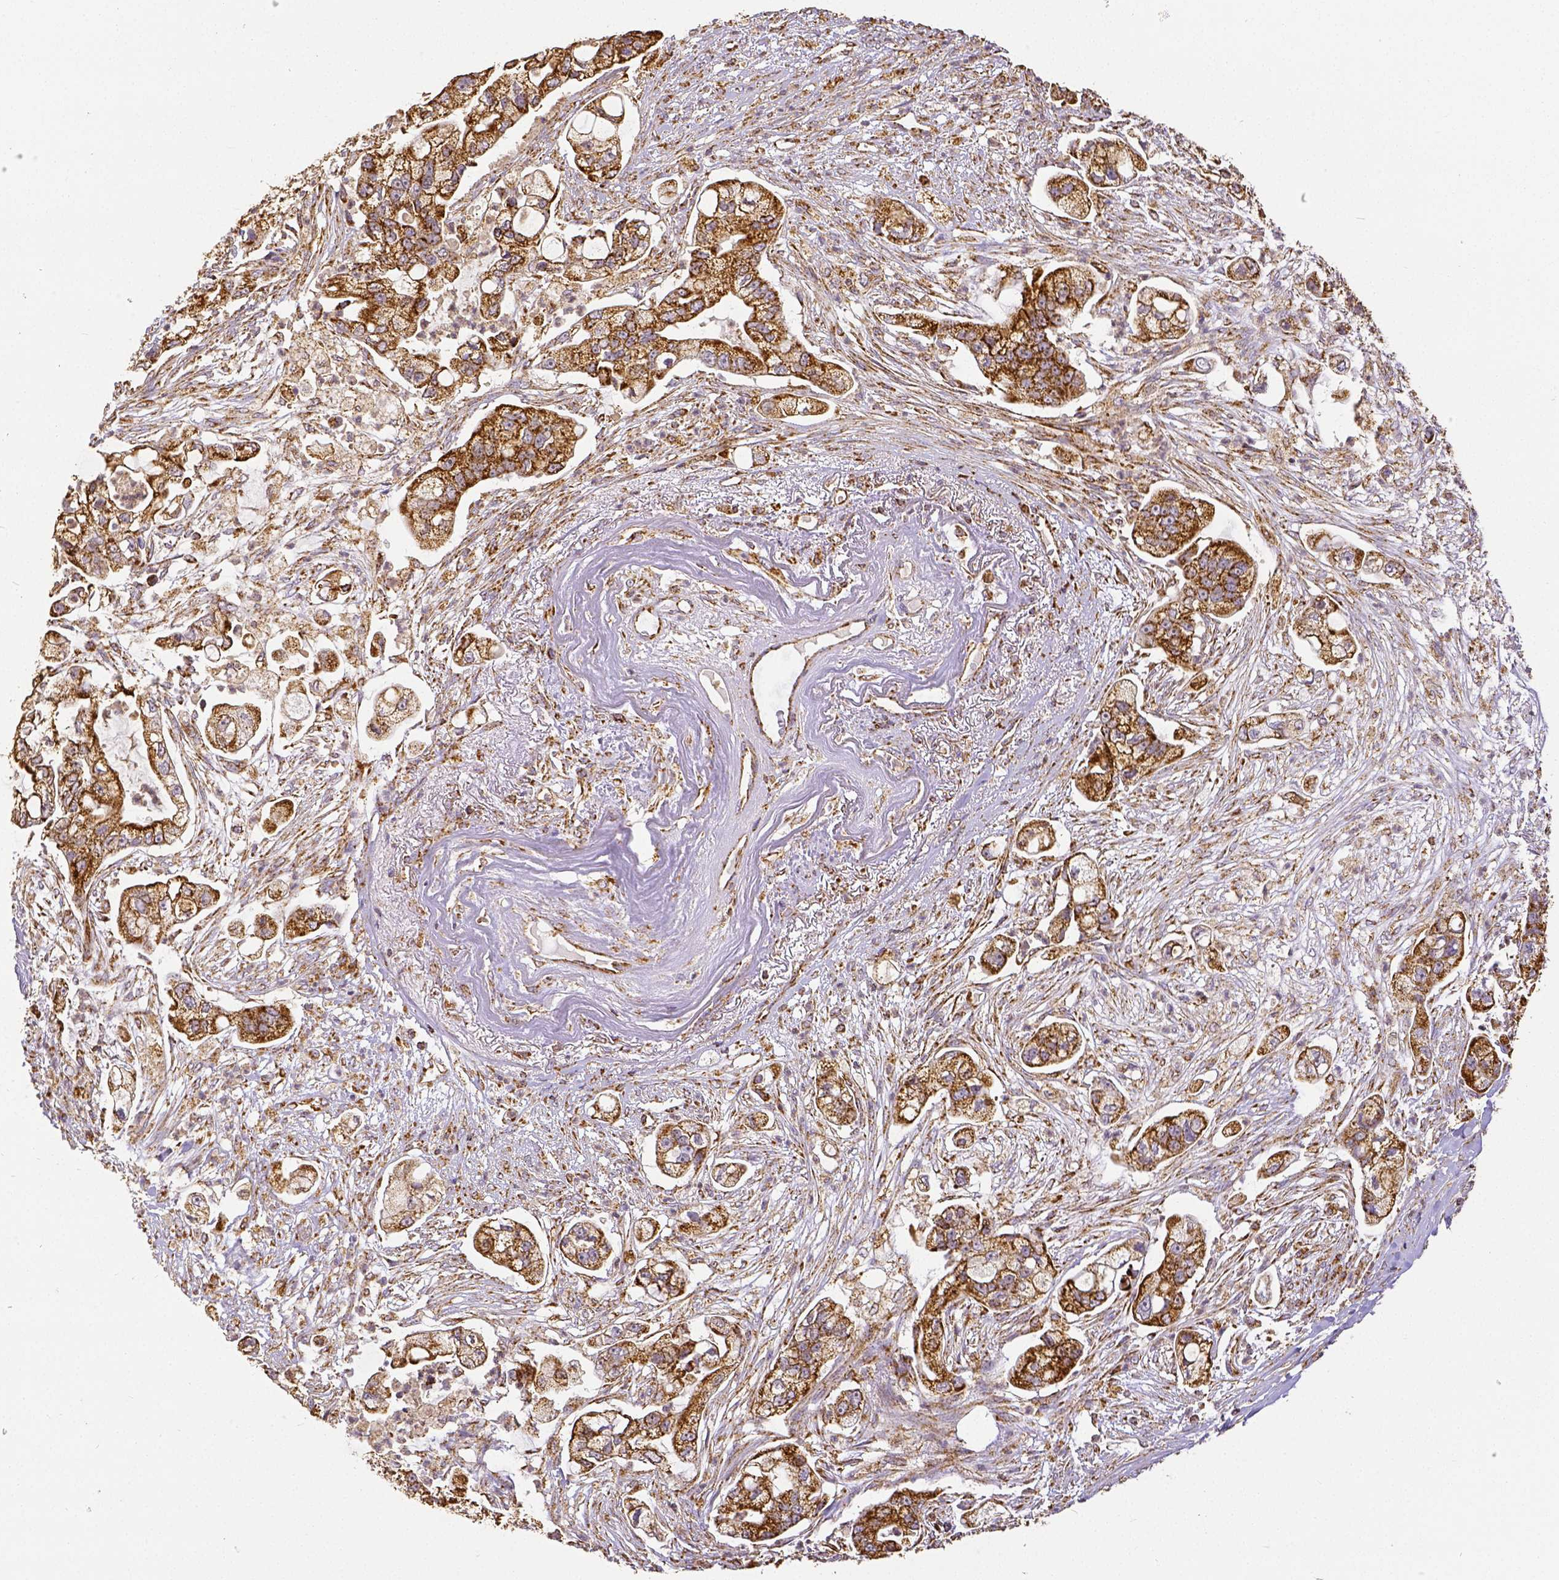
{"staining": {"intensity": "strong", "quantity": ">75%", "location": "cytoplasmic/membranous"}, "tissue": "pancreatic cancer", "cell_type": "Tumor cells", "image_type": "cancer", "snomed": [{"axis": "morphology", "description": "Adenocarcinoma, NOS"}, {"axis": "topography", "description": "Pancreas"}], "caption": "Pancreatic cancer stained with DAB (3,3'-diaminobenzidine) immunohistochemistry (IHC) shows high levels of strong cytoplasmic/membranous positivity in about >75% of tumor cells. (Brightfield microscopy of DAB IHC at high magnification).", "gene": "SDHB", "patient": {"sex": "female", "age": 69}}